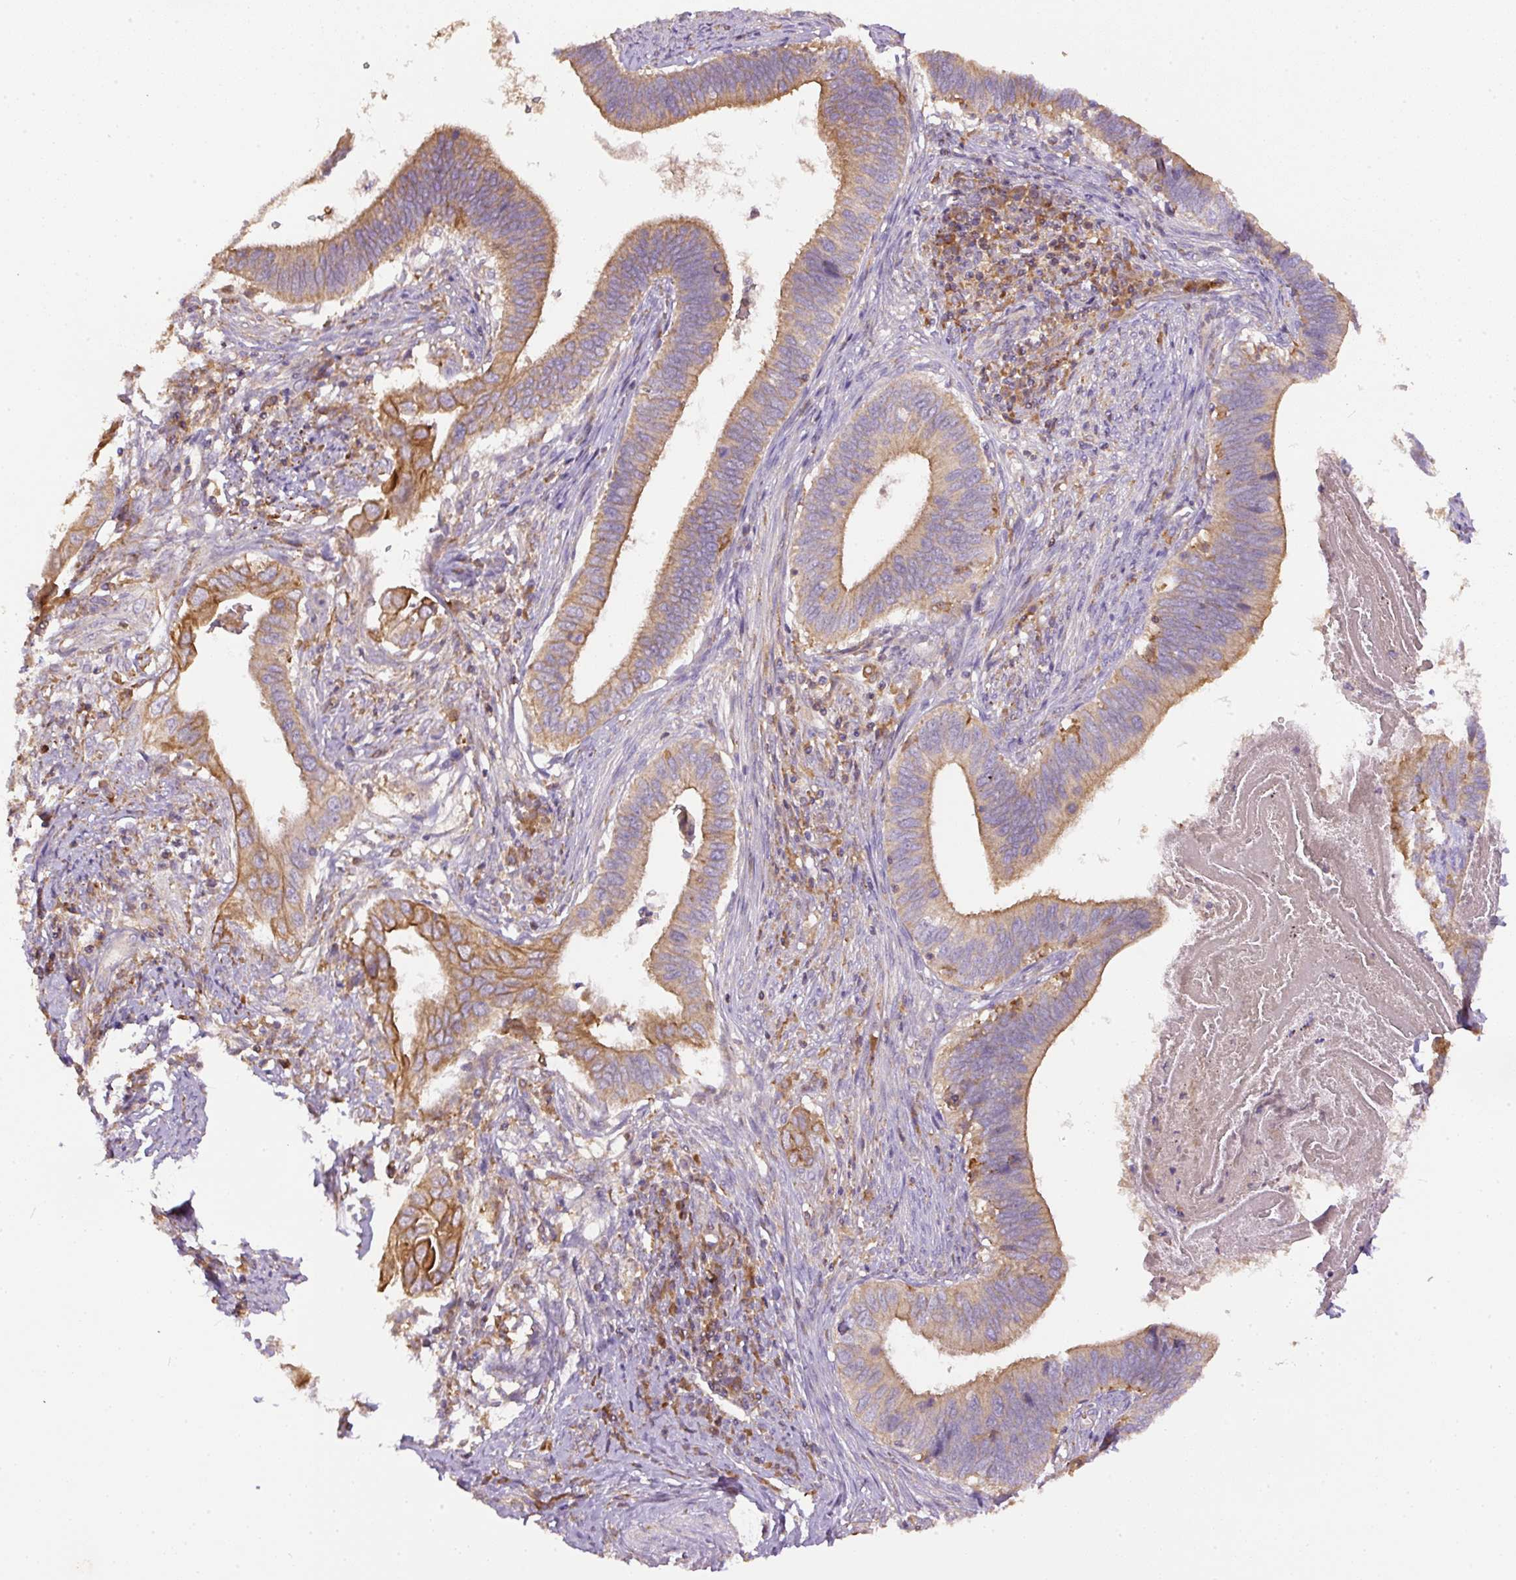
{"staining": {"intensity": "moderate", "quantity": "25%-75%", "location": "cytoplasmic/membranous"}, "tissue": "cervical cancer", "cell_type": "Tumor cells", "image_type": "cancer", "snomed": [{"axis": "morphology", "description": "Adenocarcinoma, NOS"}, {"axis": "topography", "description": "Cervix"}], "caption": "Adenocarcinoma (cervical) stained for a protein demonstrates moderate cytoplasmic/membranous positivity in tumor cells. Using DAB (brown) and hematoxylin (blue) stains, captured at high magnification using brightfield microscopy.", "gene": "DAPK1", "patient": {"sex": "female", "age": 42}}